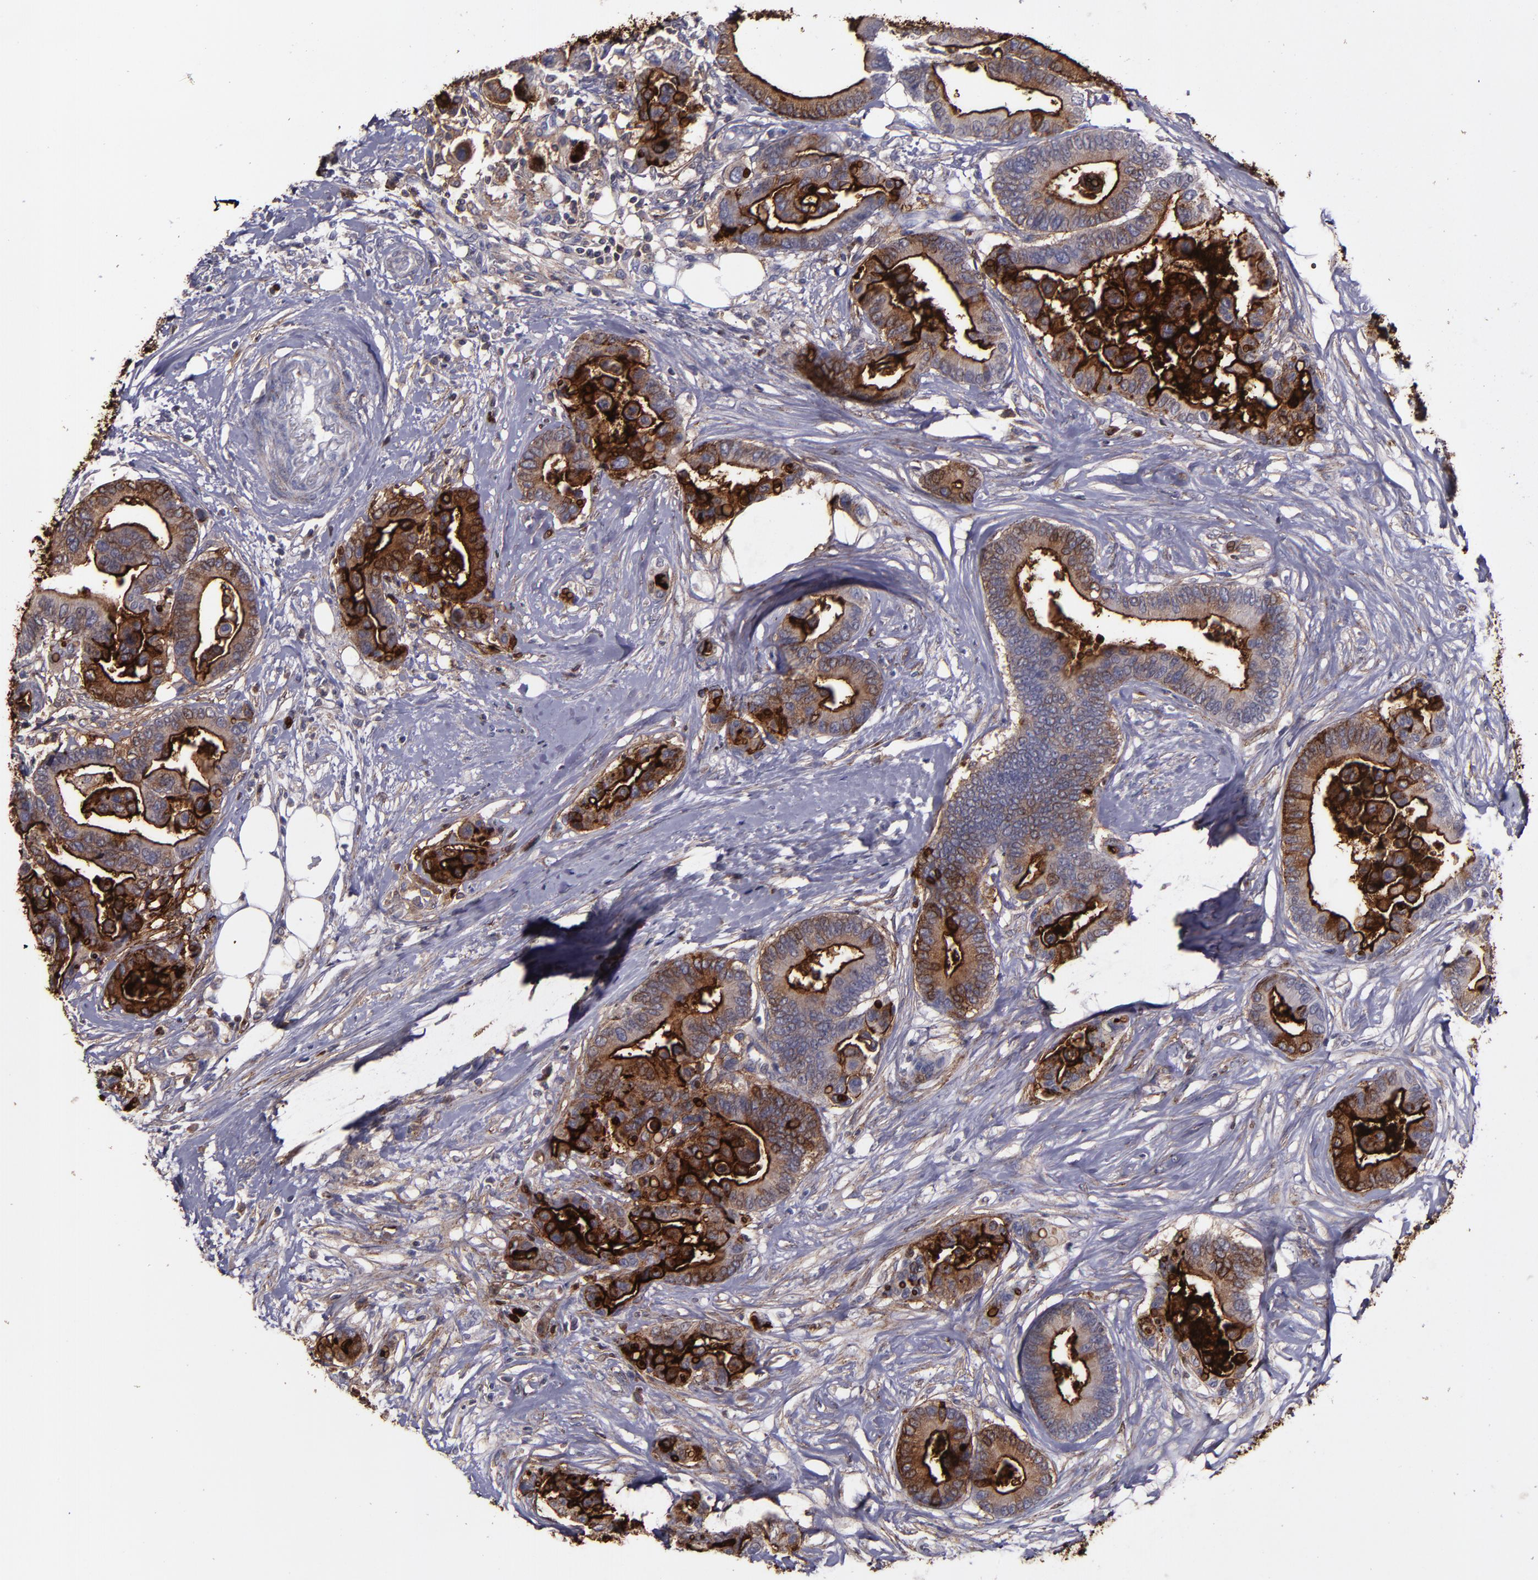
{"staining": {"intensity": "strong", "quantity": ">75%", "location": "cytoplasmic/membranous"}, "tissue": "colorectal cancer", "cell_type": "Tumor cells", "image_type": "cancer", "snomed": [{"axis": "morphology", "description": "Adenocarcinoma, NOS"}, {"axis": "topography", "description": "Colon"}], "caption": "Human adenocarcinoma (colorectal) stained with a protein marker displays strong staining in tumor cells.", "gene": "MFGE8", "patient": {"sex": "male", "age": 82}}